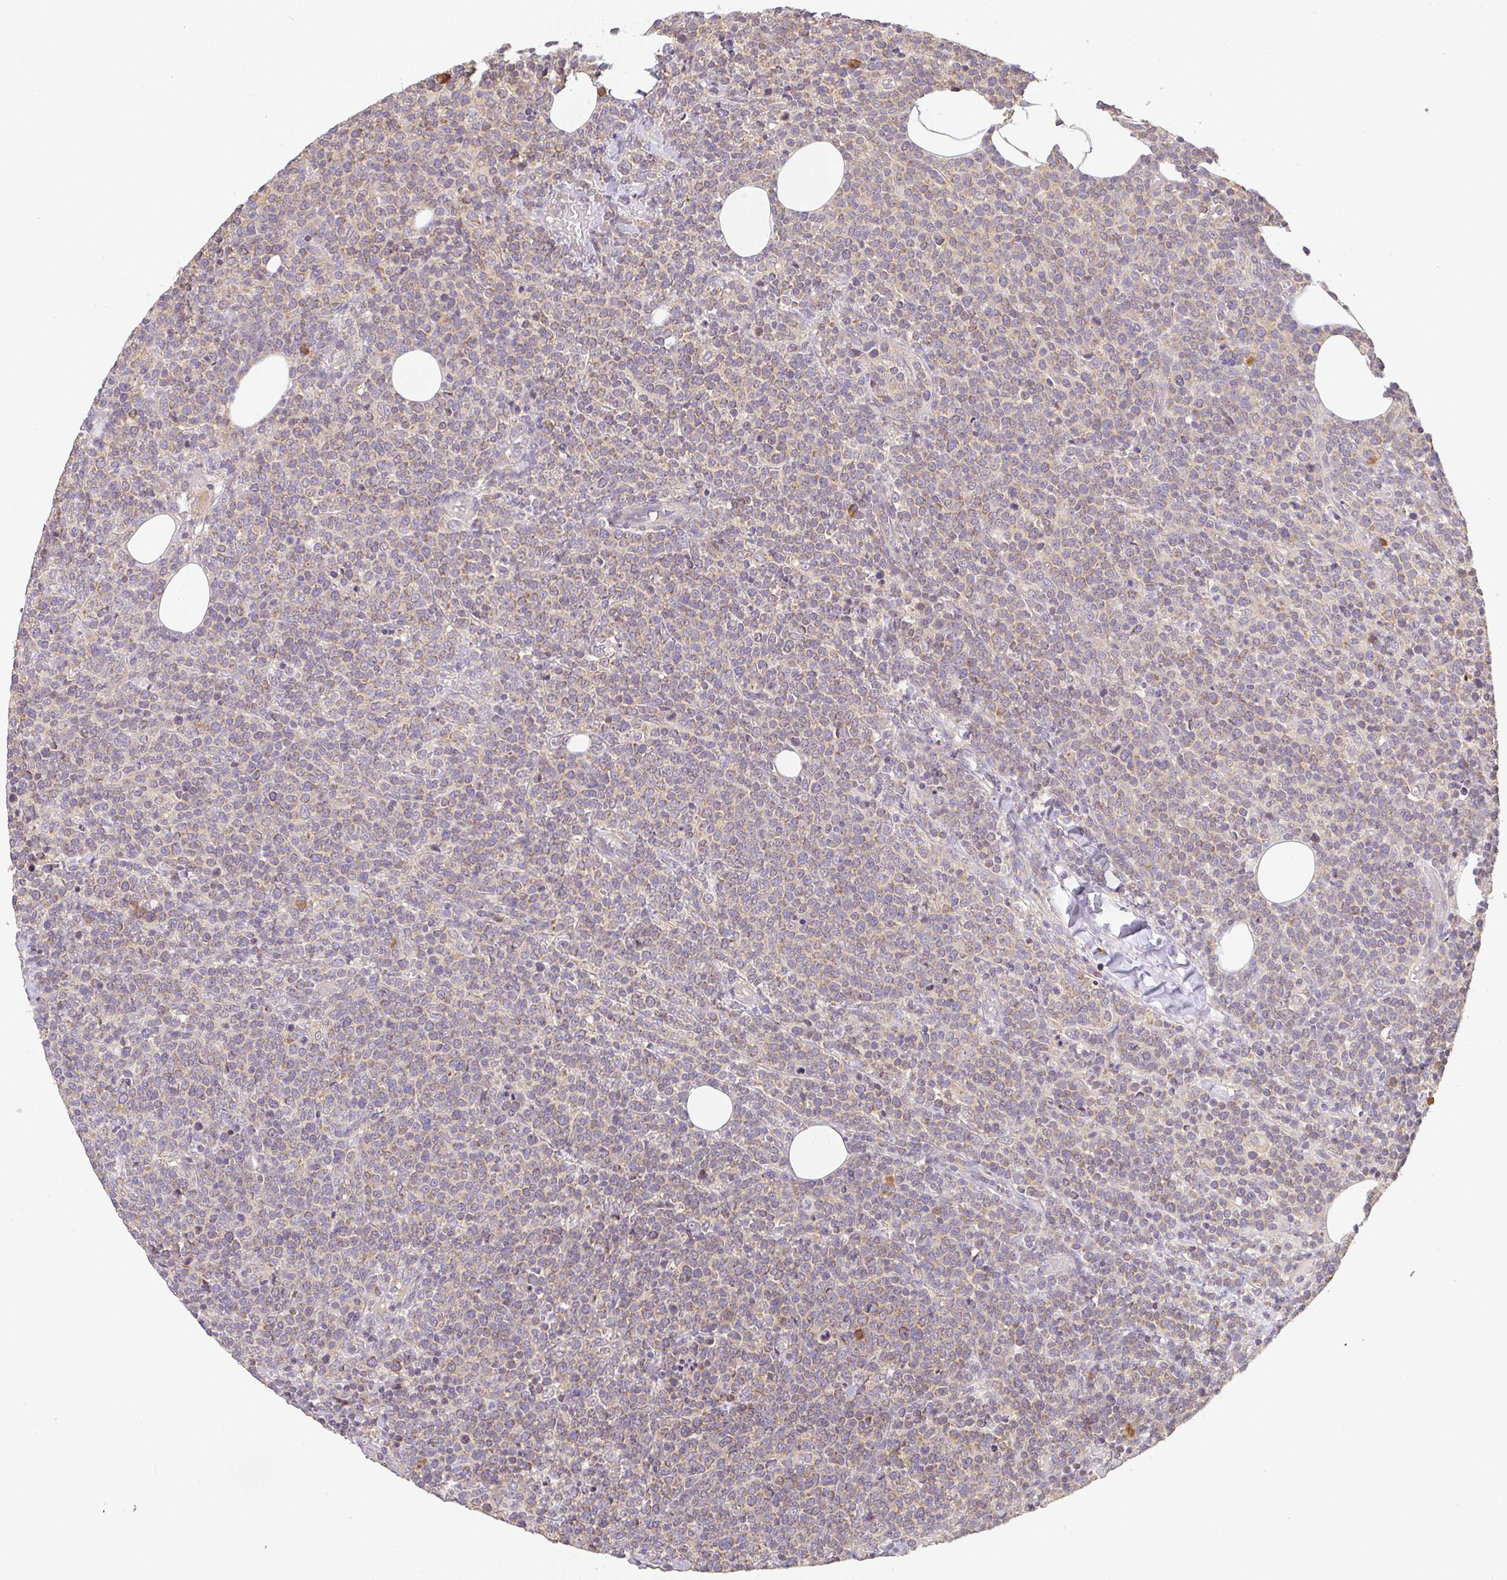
{"staining": {"intensity": "weak", "quantity": "25%-75%", "location": "cytoplasmic/membranous"}, "tissue": "lymphoma", "cell_type": "Tumor cells", "image_type": "cancer", "snomed": [{"axis": "morphology", "description": "Malignant lymphoma, non-Hodgkin's type, High grade"}, {"axis": "topography", "description": "Lymph node"}], "caption": "DAB immunohistochemical staining of high-grade malignant lymphoma, non-Hodgkin's type demonstrates weak cytoplasmic/membranous protein positivity in about 25%-75% of tumor cells.", "gene": "SLC35B3", "patient": {"sex": "male", "age": 61}}